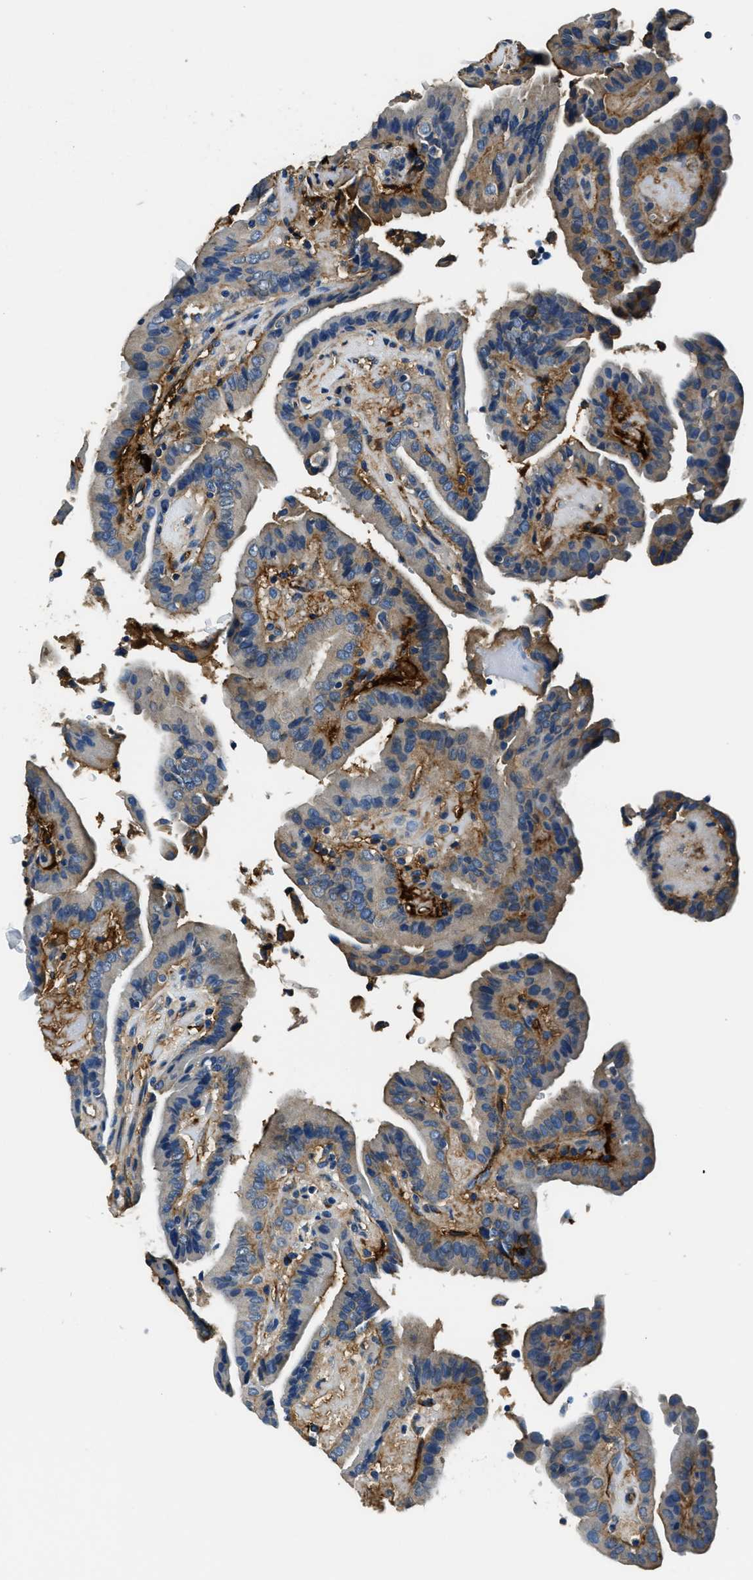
{"staining": {"intensity": "weak", "quantity": "<25%", "location": "cytoplasmic/membranous"}, "tissue": "thyroid cancer", "cell_type": "Tumor cells", "image_type": "cancer", "snomed": [{"axis": "morphology", "description": "Papillary adenocarcinoma, NOS"}, {"axis": "topography", "description": "Thyroid gland"}], "caption": "The IHC histopathology image has no significant staining in tumor cells of thyroid cancer (papillary adenocarcinoma) tissue.", "gene": "TMEM186", "patient": {"sex": "male", "age": 33}}